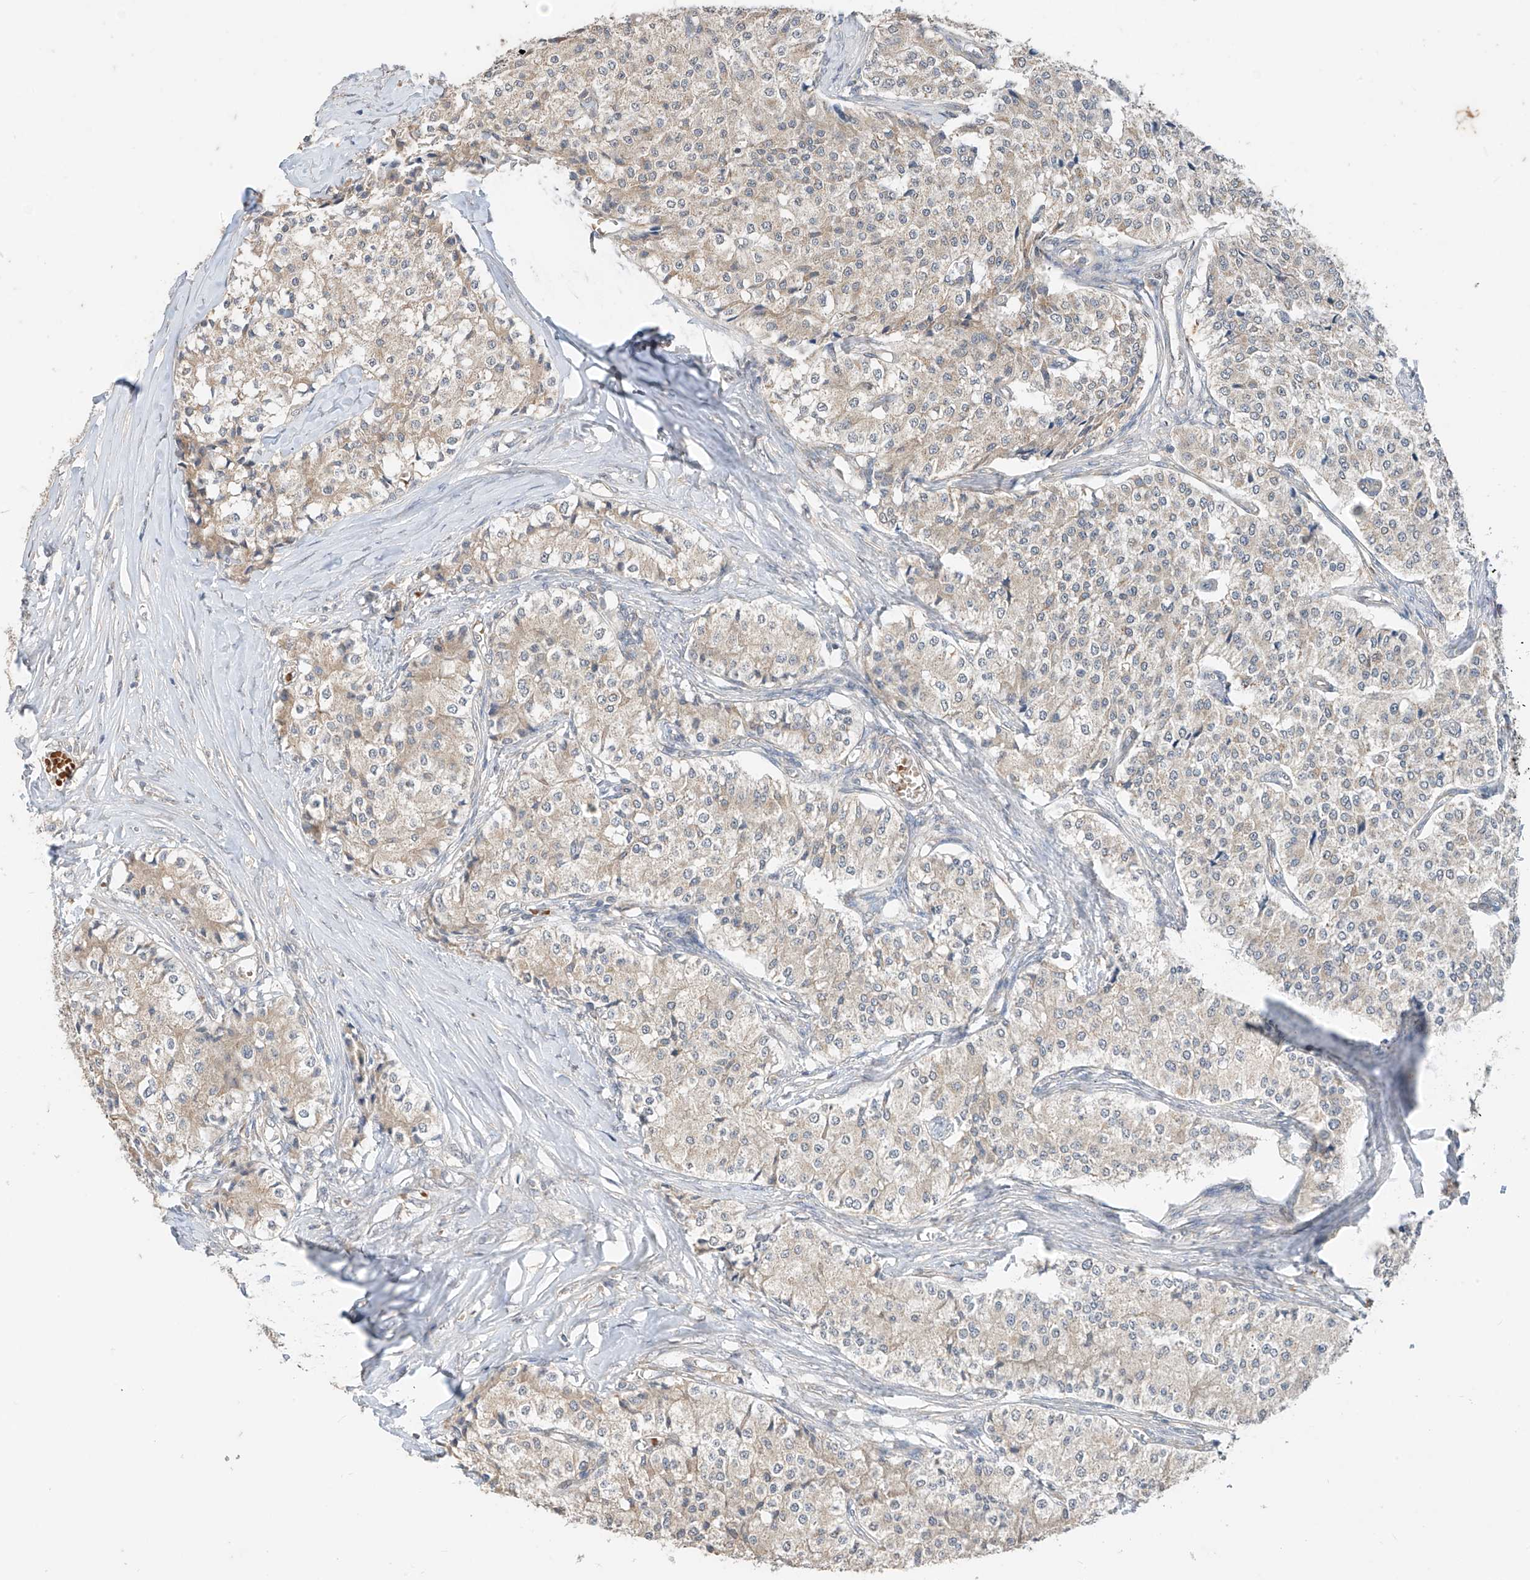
{"staining": {"intensity": "weak", "quantity": "25%-75%", "location": "cytoplasmic/membranous"}, "tissue": "carcinoid", "cell_type": "Tumor cells", "image_type": "cancer", "snomed": [{"axis": "morphology", "description": "Carcinoid, malignant, NOS"}, {"axis": "topography", "description": "Colon"}], "caption": "Carcinoid stained for a protein exhibits weak cytoplasmic/membranous positivity in tumor cells. The staining is performed using DAB (3,3'-diaminobenzidine) brown chromogen to label protein expression. The nuclei are counter-stained blue using hematoxylin.", "gene": "MTUS2", "patient": {"sex": "female", "age": 52}}